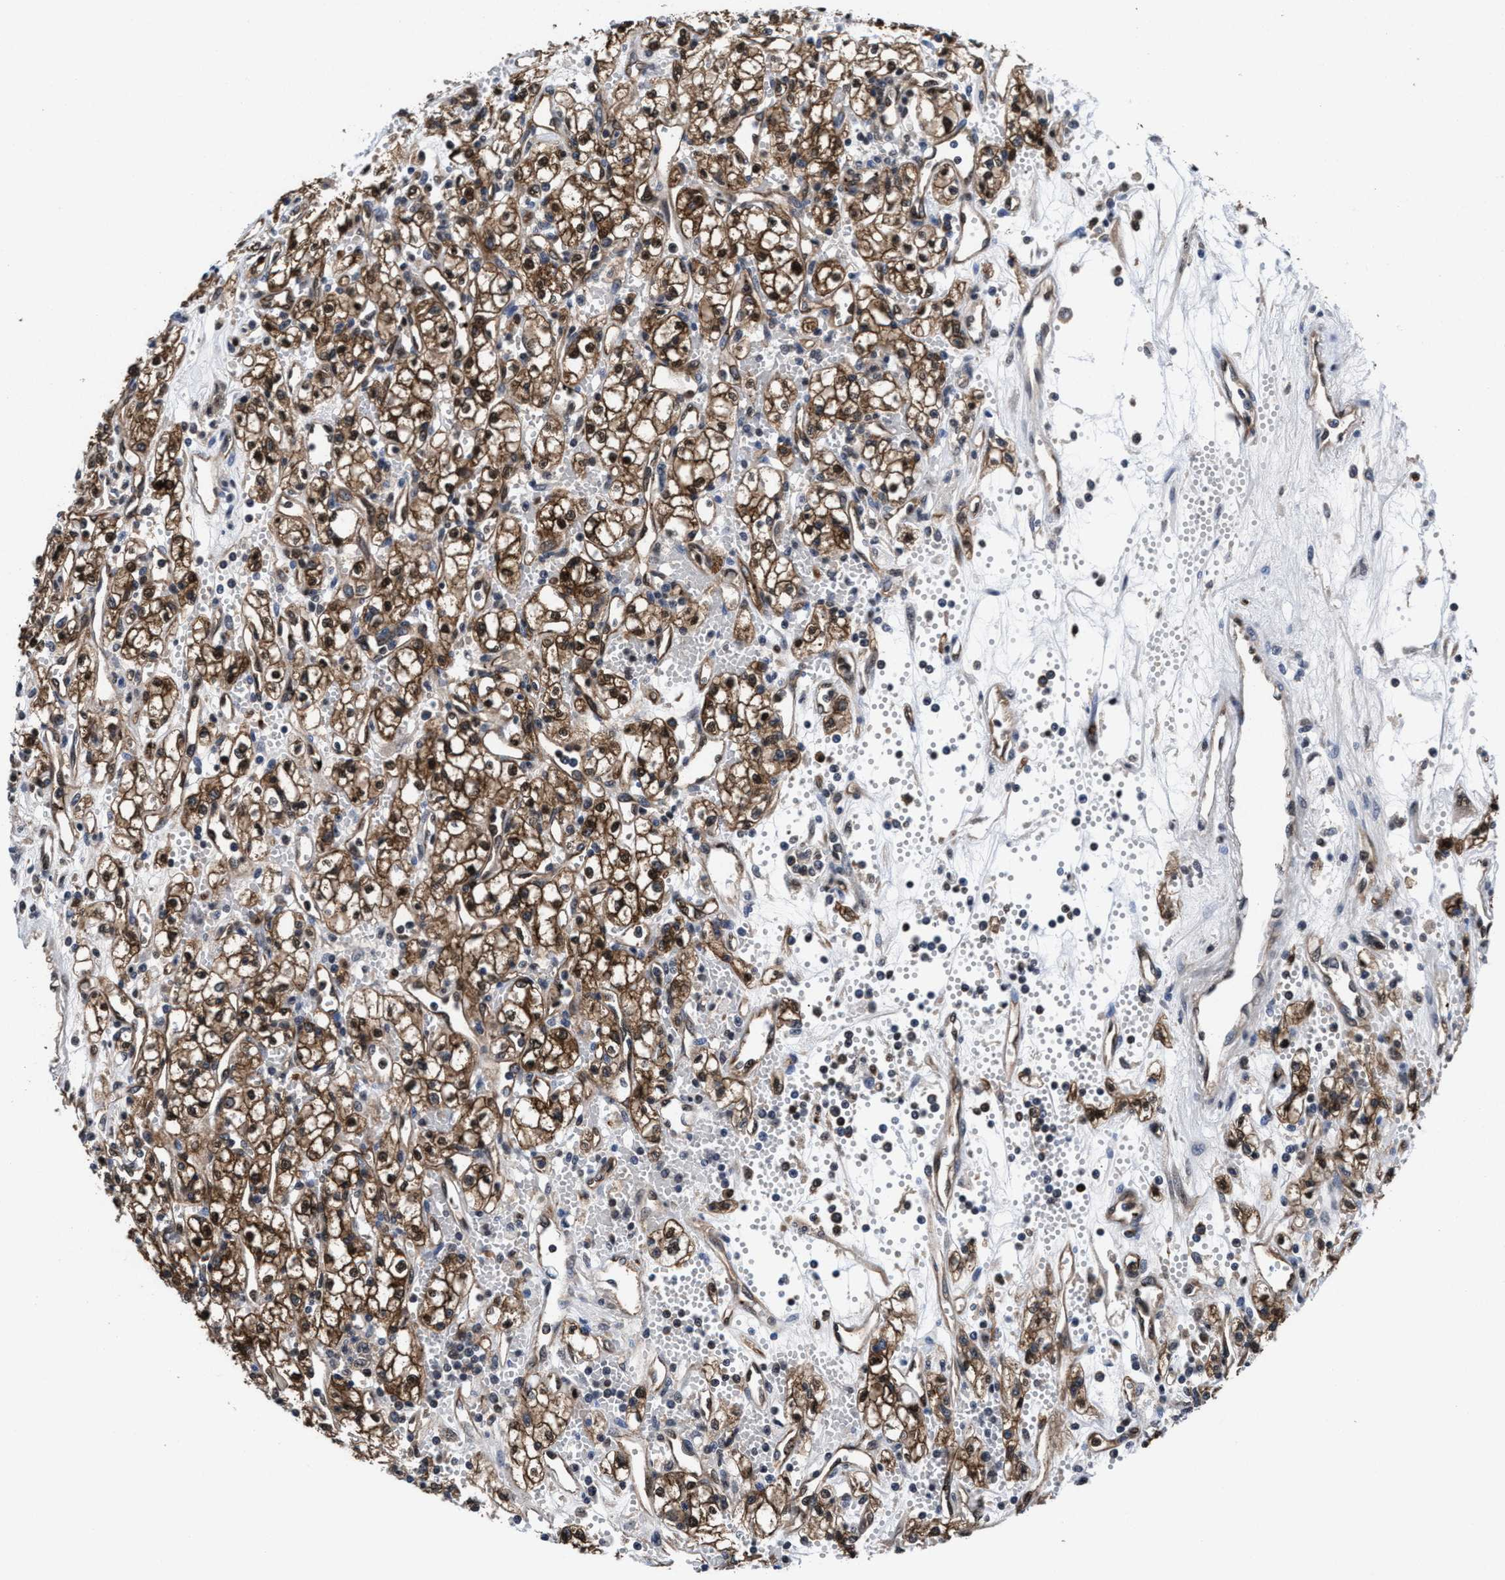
{"staining": {"intensity": "strong", "quantity": ">75%", "location": "cytoplasmic/membranous"}, "tissue": "renal cancer", "cell_type": "Tumor cells", "image_type": "cancer", "snomed": [{"axis": "morphology", "description": "Adenocarcinoma, NOS"}, {"axis": "topography", "description": "Kidney"}], "caption": "Protein staining exhibits strong cytoplasmic/membranous staining in about >75% of tumor cells in renal cancer.", "gene": "ACLY", "patient": {"sex": "male", "age": 59}}